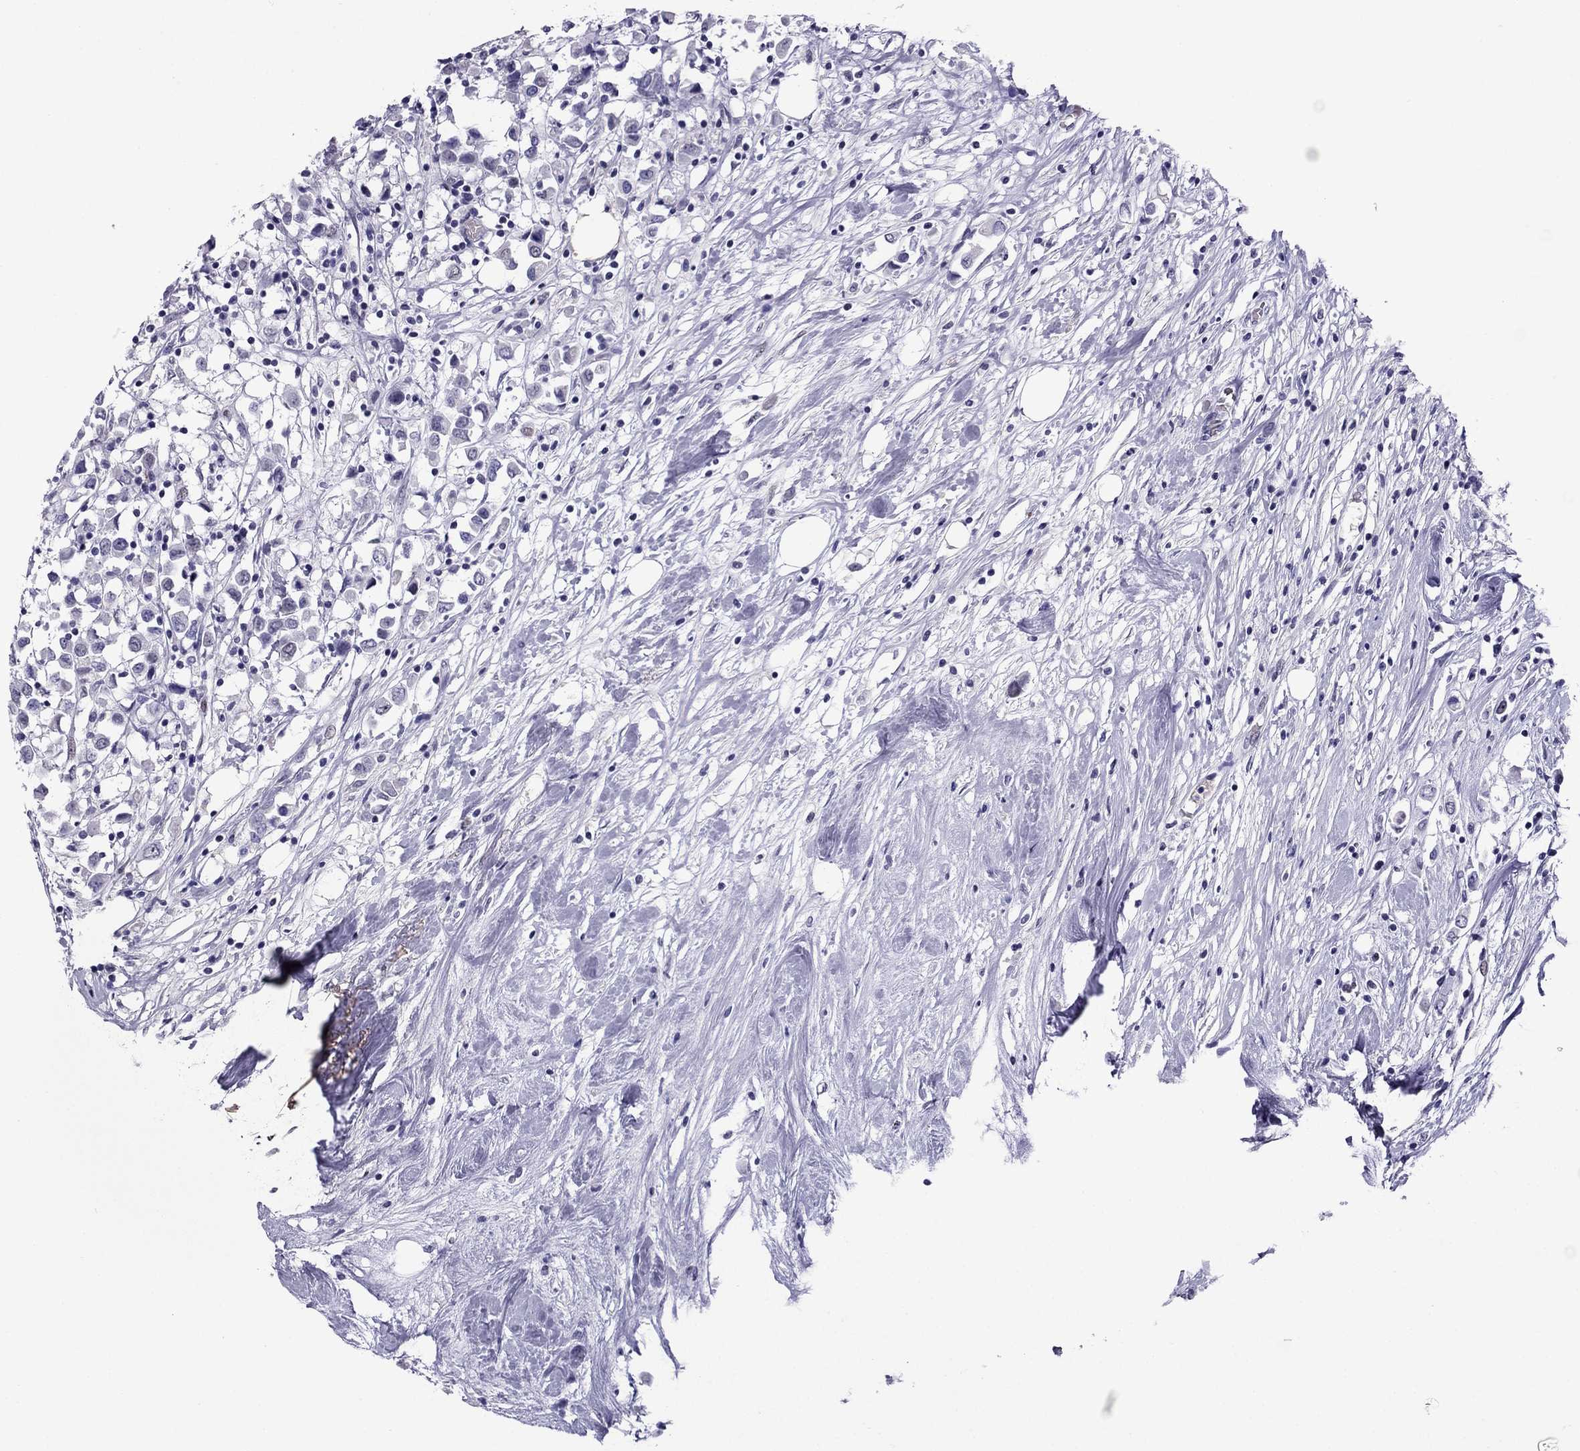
{"staining": {"intensity": "negative", "quantity": "none", "location": "none"}, "tissue": "breast cancer", "cell_type": "Tumor cells", "image_type": "cancer", "snomed": [{"axis": "morphology", "description": "Duct carcinoma"}, {"axis": "topography", "description": "Breast"}], "caption": "Immunohistochemistry of breast intraductal carcinoma displays no positivity in tumor cells. The staining is performed using DAB brown chromogen with nuclei counter-stained in using hematoxylin.", "gene": "MYLK3", "patient": {"sex": "female", "age": 61}}